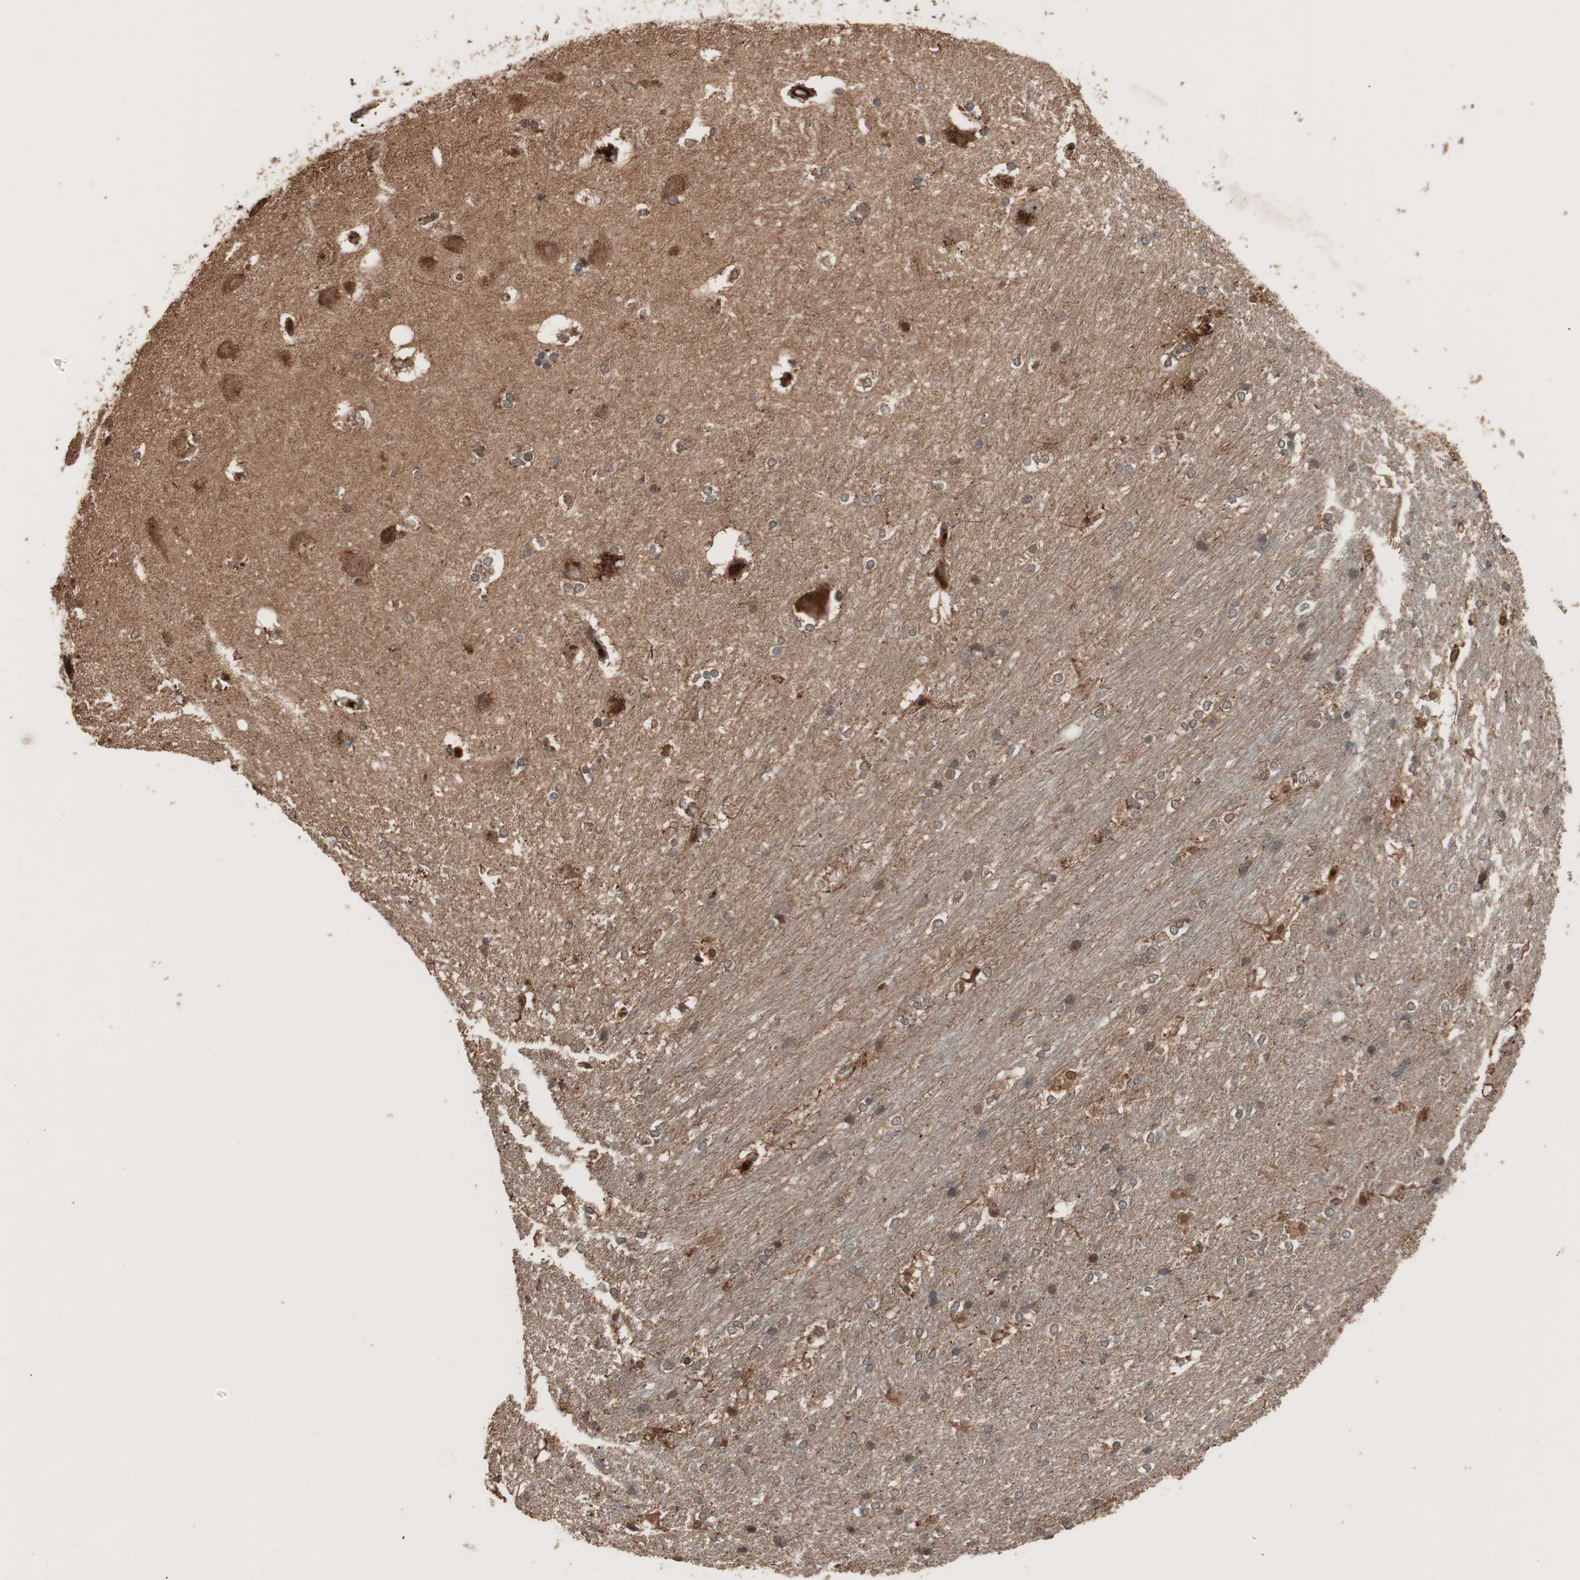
{"staining": {"intensity": "strong", "quantity": ">75%", "location": "cytoplasmic/membranous,nuclear"}, "tissue": "hippocampus", "cell_type": "Glial cells", "image_type": "normal", "snomed": [{"axis": "morphology", "description": "Normal tissue, NOS"}, {"axis": "topography", "description": "Hippocampus"}], "caption": "Immunohistochemistry image of unremarkable hippocampus: hippocampus stained using IHC displays high levels of strong protein expression localized specifically in the cytoplasmic/membranous,nuclear of glial cells, appearing as a cytoplasmic/membranous,nuclear brown color.", "gene": "RAB1A", "patient": {"sex": "female", "age": 19}}